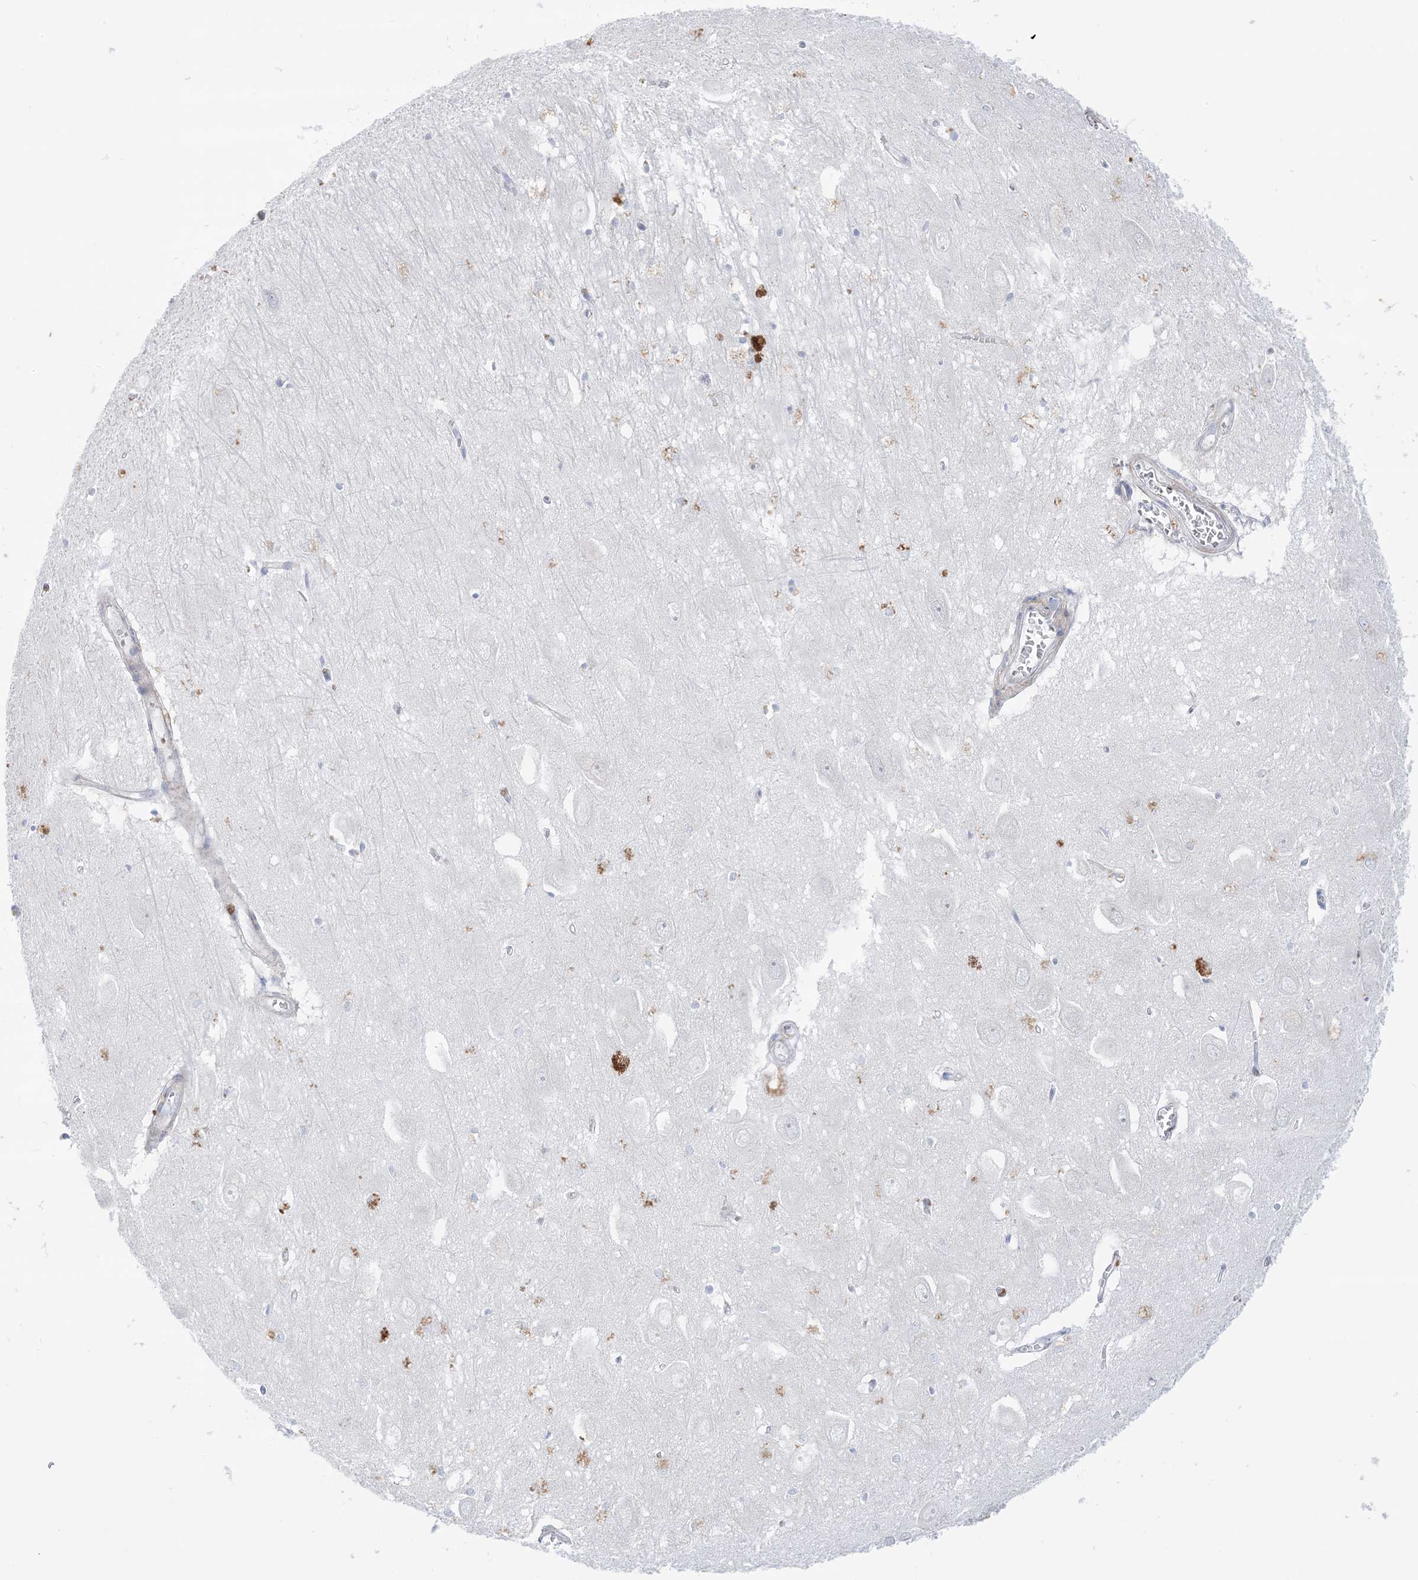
{"staining": {"intensity": "negative", "quantity": "none", "location": "none"}, "tissue": "hippocampus", "cell_type": "Glial cells", "image_type": "normal", "snomed": [{"axis": "morphology", "description": "Normal tissue, NOS"}, {"axis": "topography", "description": "Hippocampus"}], "caption": "Glial cells show no significant expression in unremarkable hippocampus.", "gene": "ATP11C", "patient": {"sex": "female", "age": 64}}